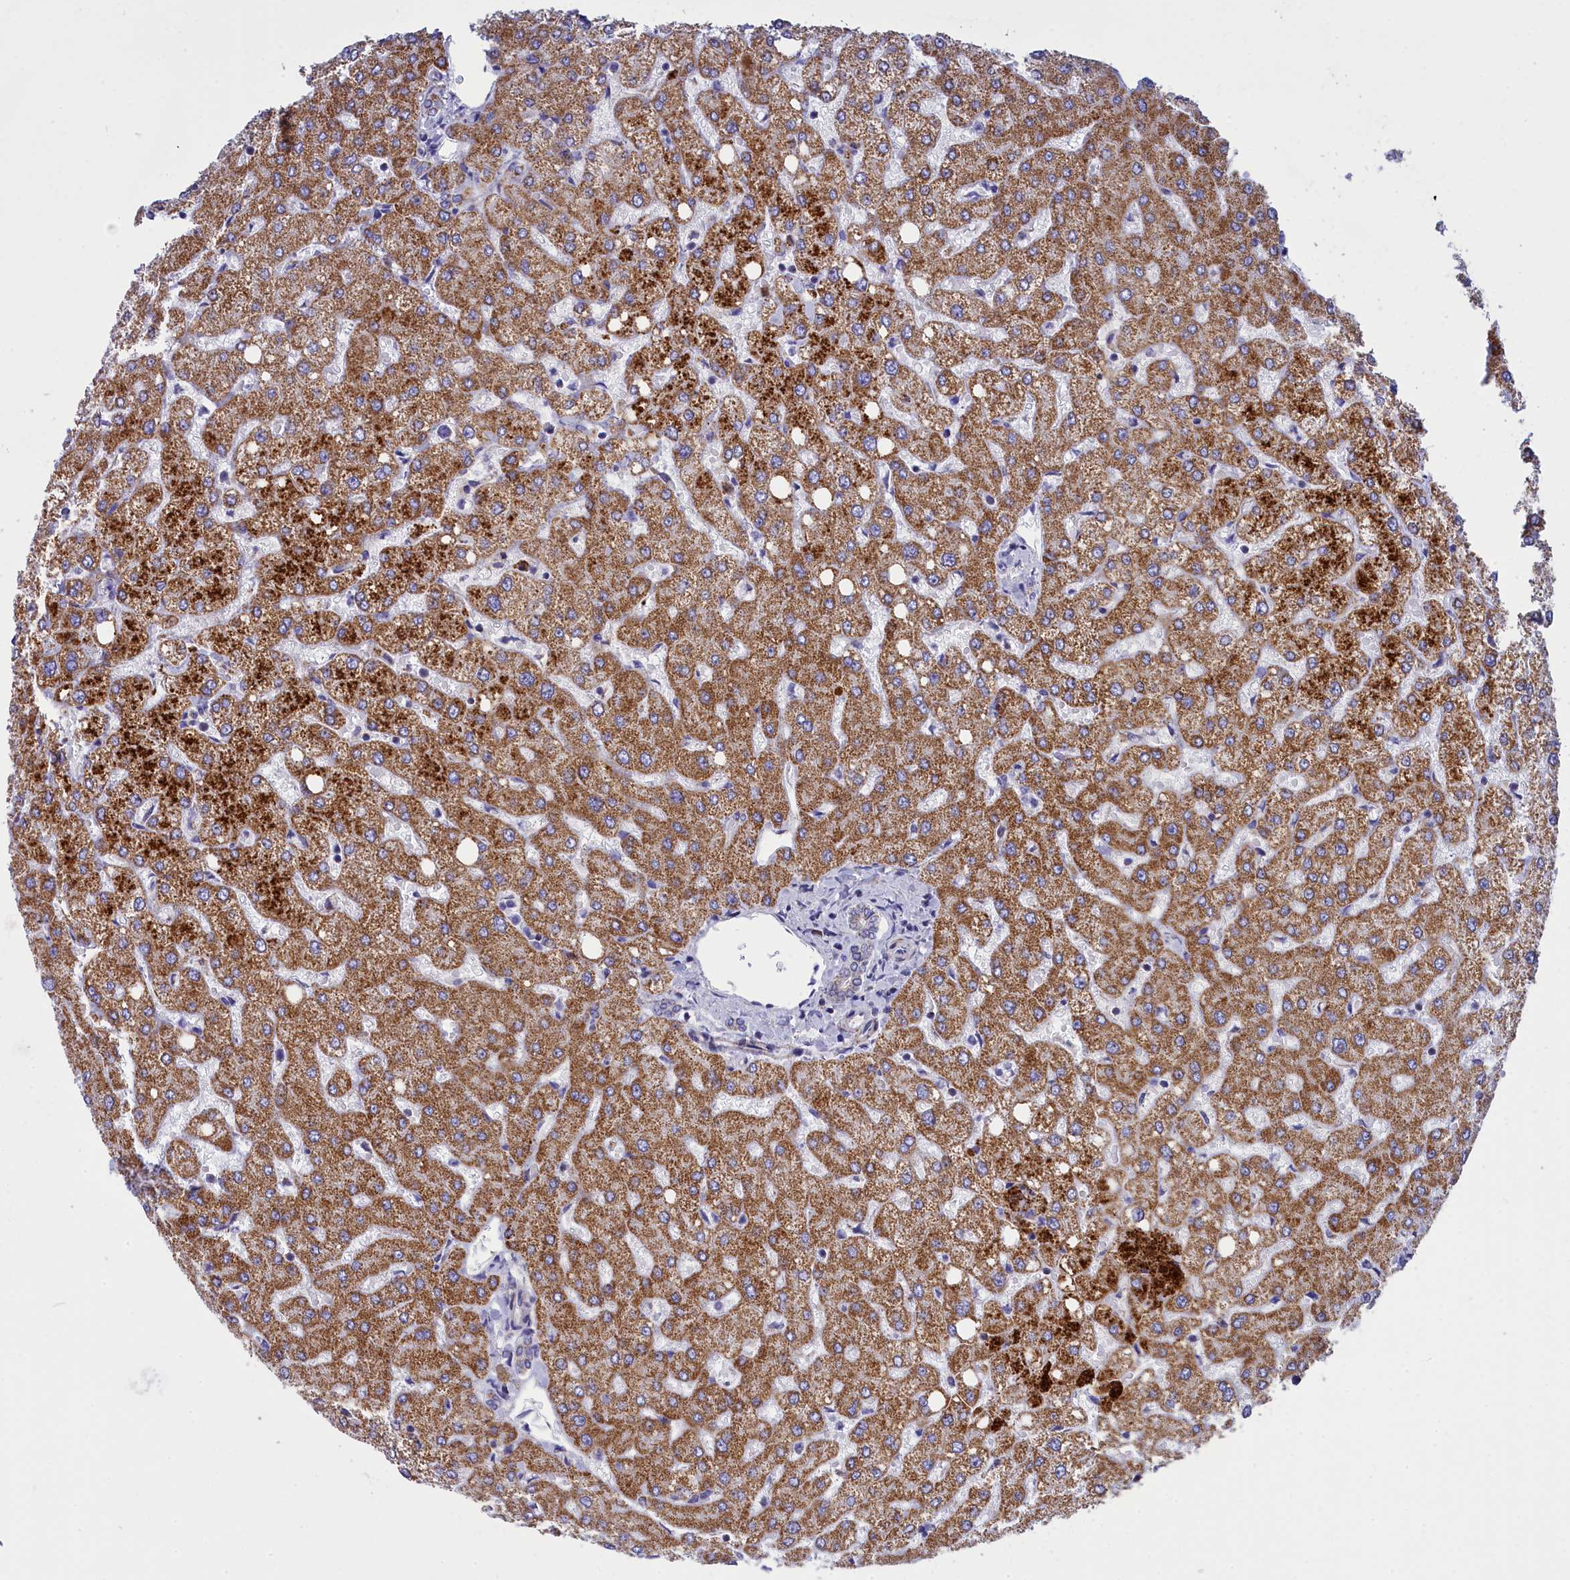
{"staining": {"intensity": "negative", "quantity": "none", "location": "none"}, "tissue": "liver", "cell_type": "Cholangiocytes", "image_type": "normal", "snomed": [{"axis": "morphology", "description": "Normal tissue, NOS"}, {"axis": "topography", "description": "Liver"}], "caption": "This photomicrograph is of unremarkable liver stained with immunohistochemistry (IHC) to label a protein in brown with the nuclei are counter-stained blue. There is no staining in cholangiocytes. (DAB immunohistochemistry, high magnification).", "gene": "CCRL2", "patient": {"sex": "female", "age": 54}}